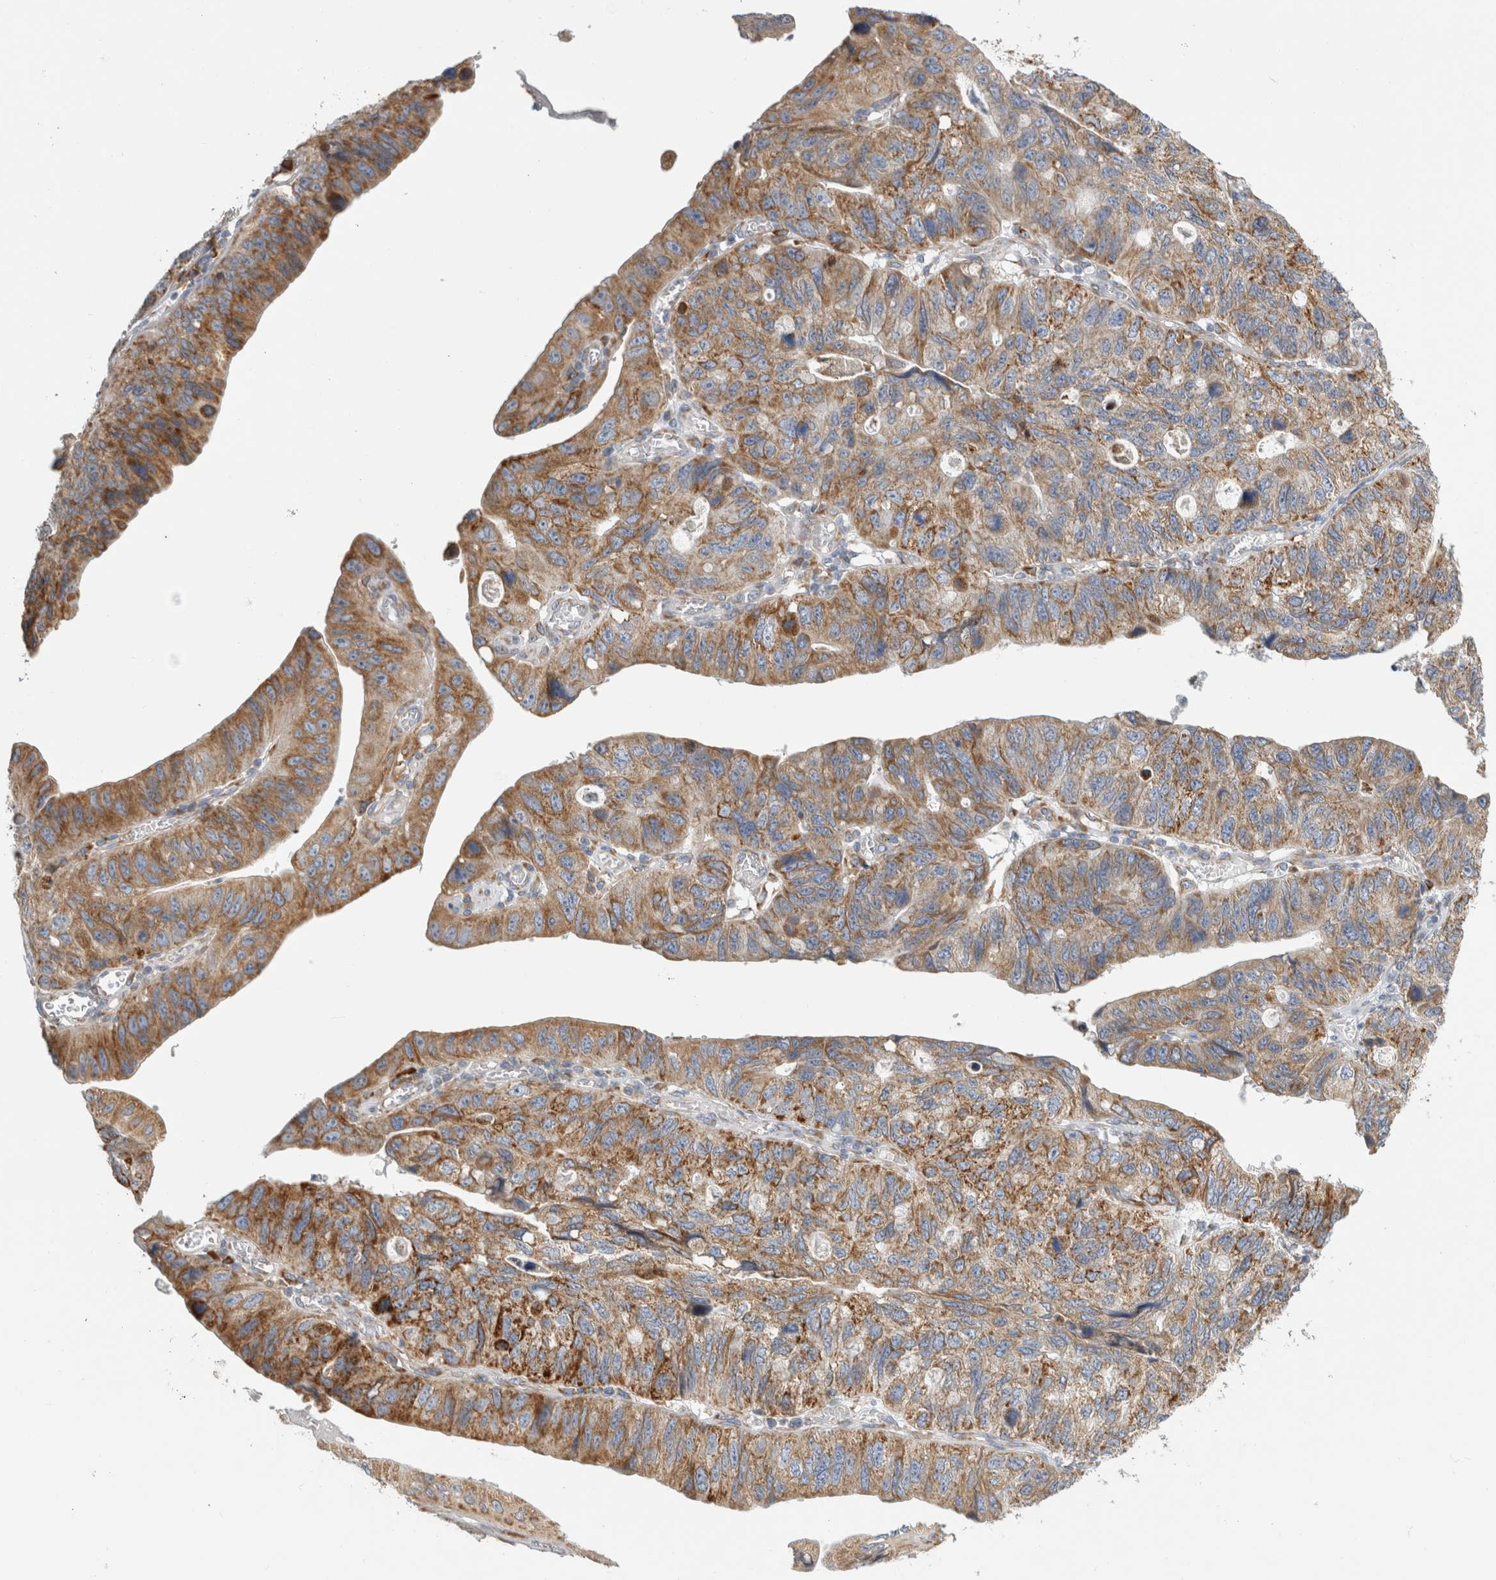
{"staining": {"intensity": "moderate", "quantity": ">75%", "location": "cytoplasmic/membranous"}, "tissue": "stomach cancer", "cell_type": "Tumor cells", "image_type": "cancer", "snomed": [{"axis": "morphology", "description": "Adenocarcinoma, NOS"}, {"axis": "topography", "description": "Stomach"}], "caption": "IHC (DAB) staining of adenocarcinoma (stomach) reveals moderate cytoplasmic/membranous protein staining in approximately >75% of tumor cells. Nuclei are stained in blue.", "gene": "RPN2", "patient": {"sex": "male", "age": 59}}